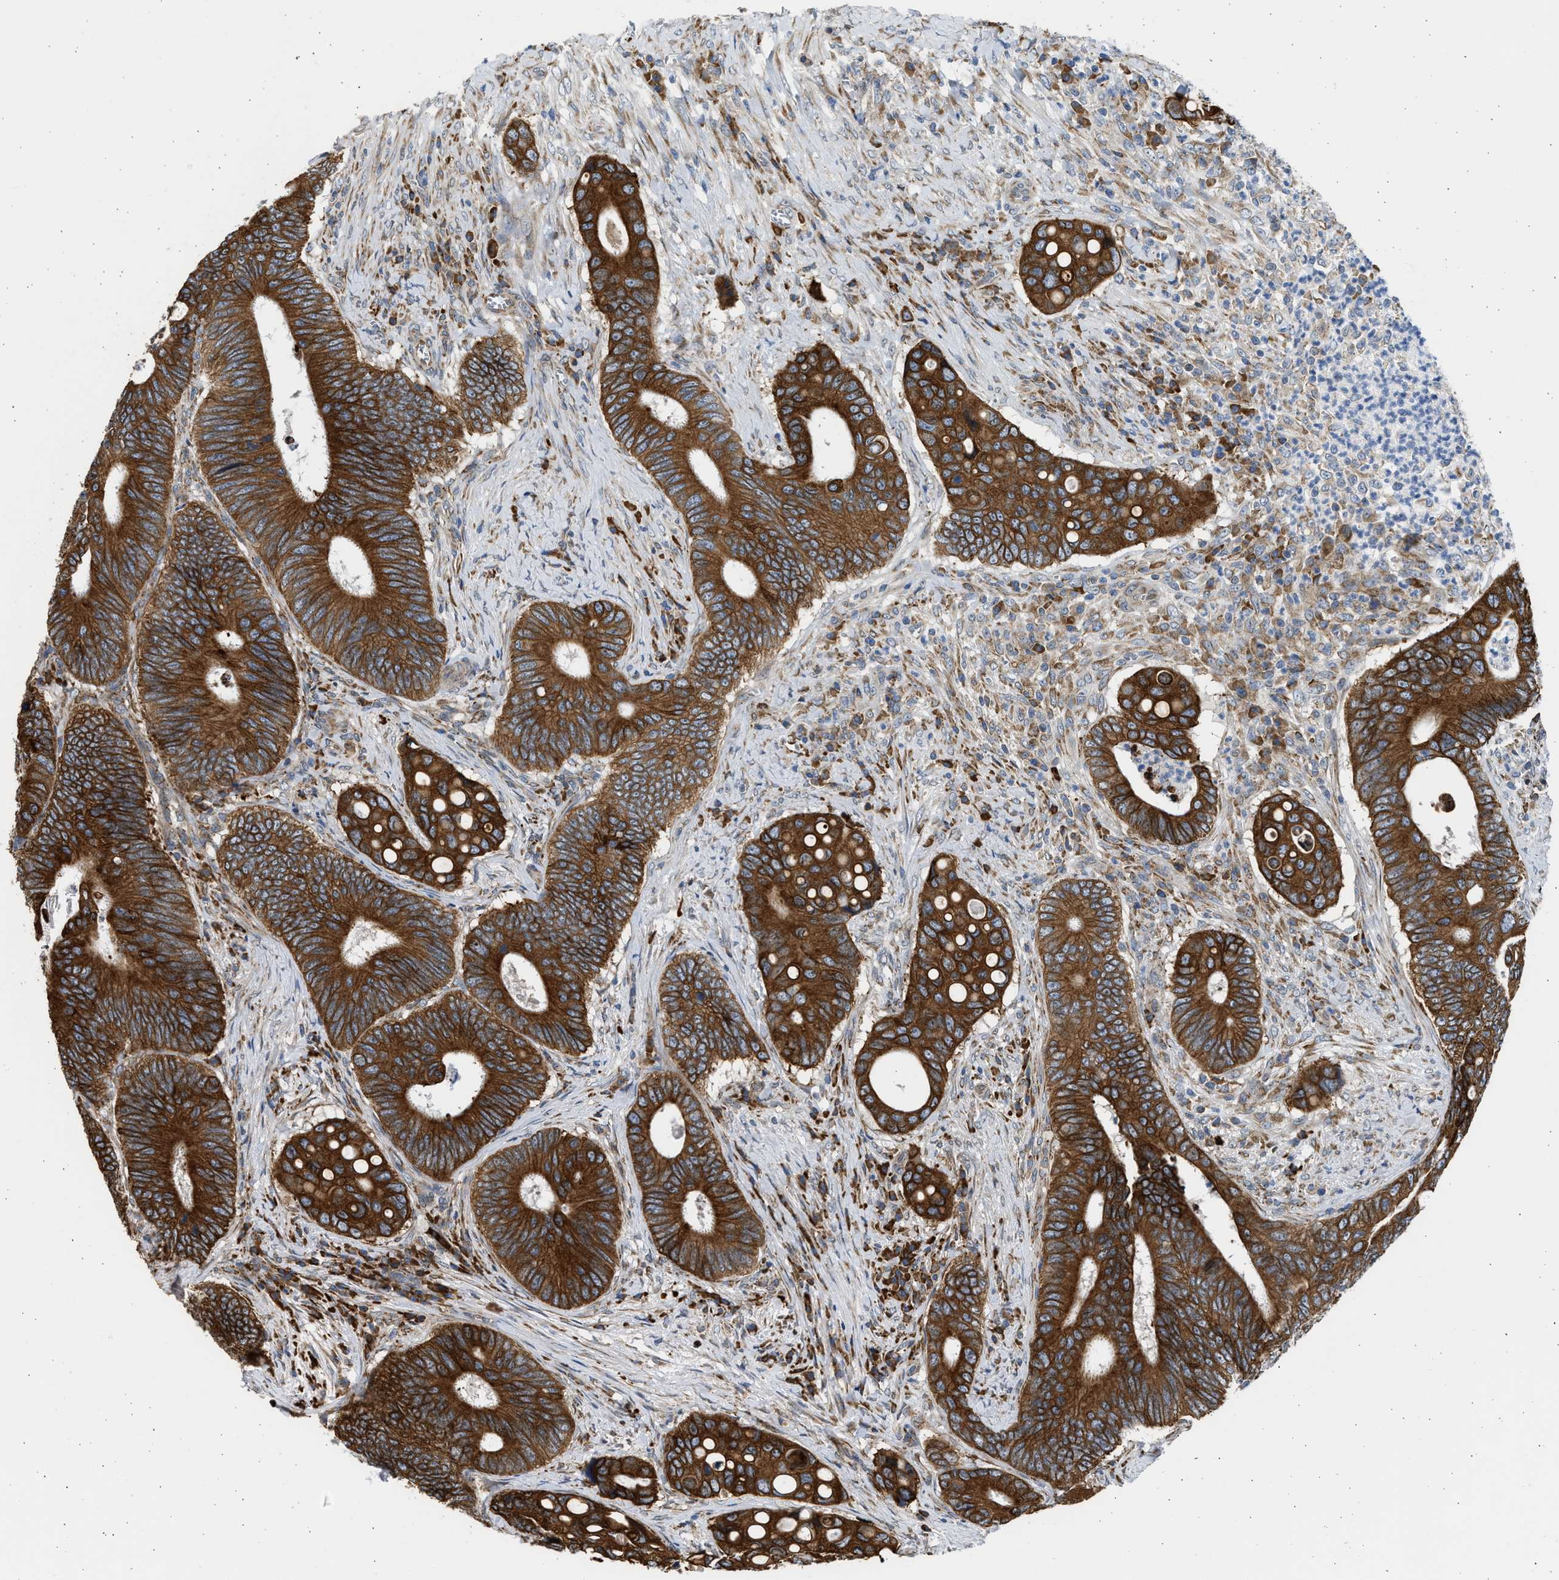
{"staining": {"intensity": "strong", "quantity": ">75%", "location": "cytoplasmic/membranous"}, "tissue": "colorectal cancer", "cell_type": "Tumor cells", "image_type": "cancer", "snomed": [{"axis": "morphology", "description": "Inflammation, NOS"}, {"axis": "morphology", "description": "Adenocarcinoma, NOS"}, {"axis": "topography", "description": "Colon"}], "caption": "Colorectal adenocarcinoma stained with IHC exhibits strong cytoplasmic/membranous positivity in approximately >75% of tumor cells. (DAB IHC, brown staining for protein, blue staining for nuclei).", "gene": "PLD2", "patient": {"sex": "male", "age": 72}}